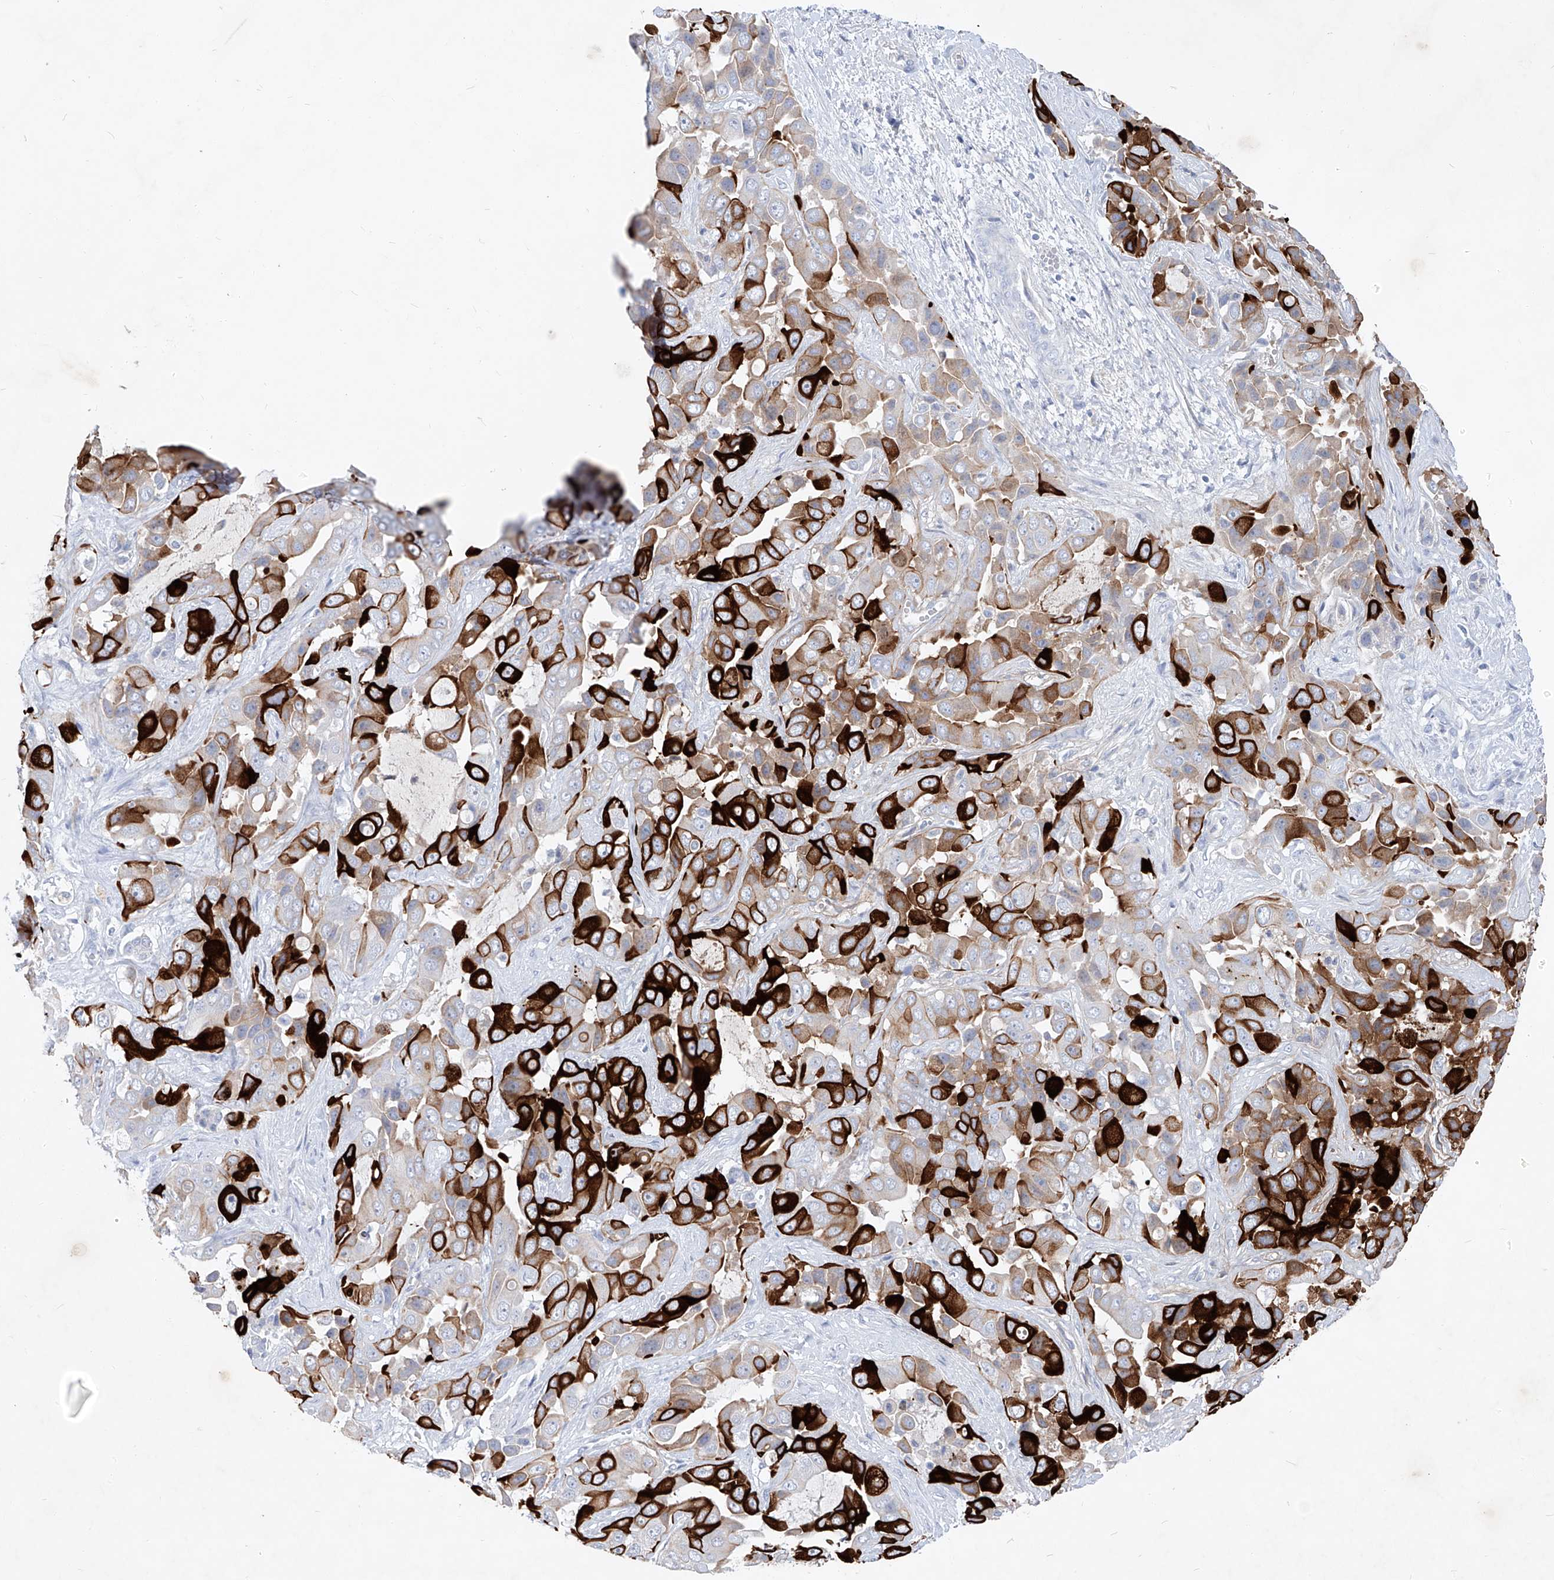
{"staining": {"intensity": "strong", "quantity": "25%-75%", "location": "cytoplasmic/membranous"}, "tissue": "liver cancer", "cell_type": "Tumor cells", "image_type": "cancer", "snomed": [{"axis": "morphology", "description": "Cholangiocarcinoma"}, {"axis": "topography", "description": "Liver"}], "caption": "Tumor cells demonstrate strong cytoplasmic/membranous expression in approximately 25%-75% of cells in liver cancer.", "gene": "FRS3", "patient": {"sex": "female", "age": 52}}